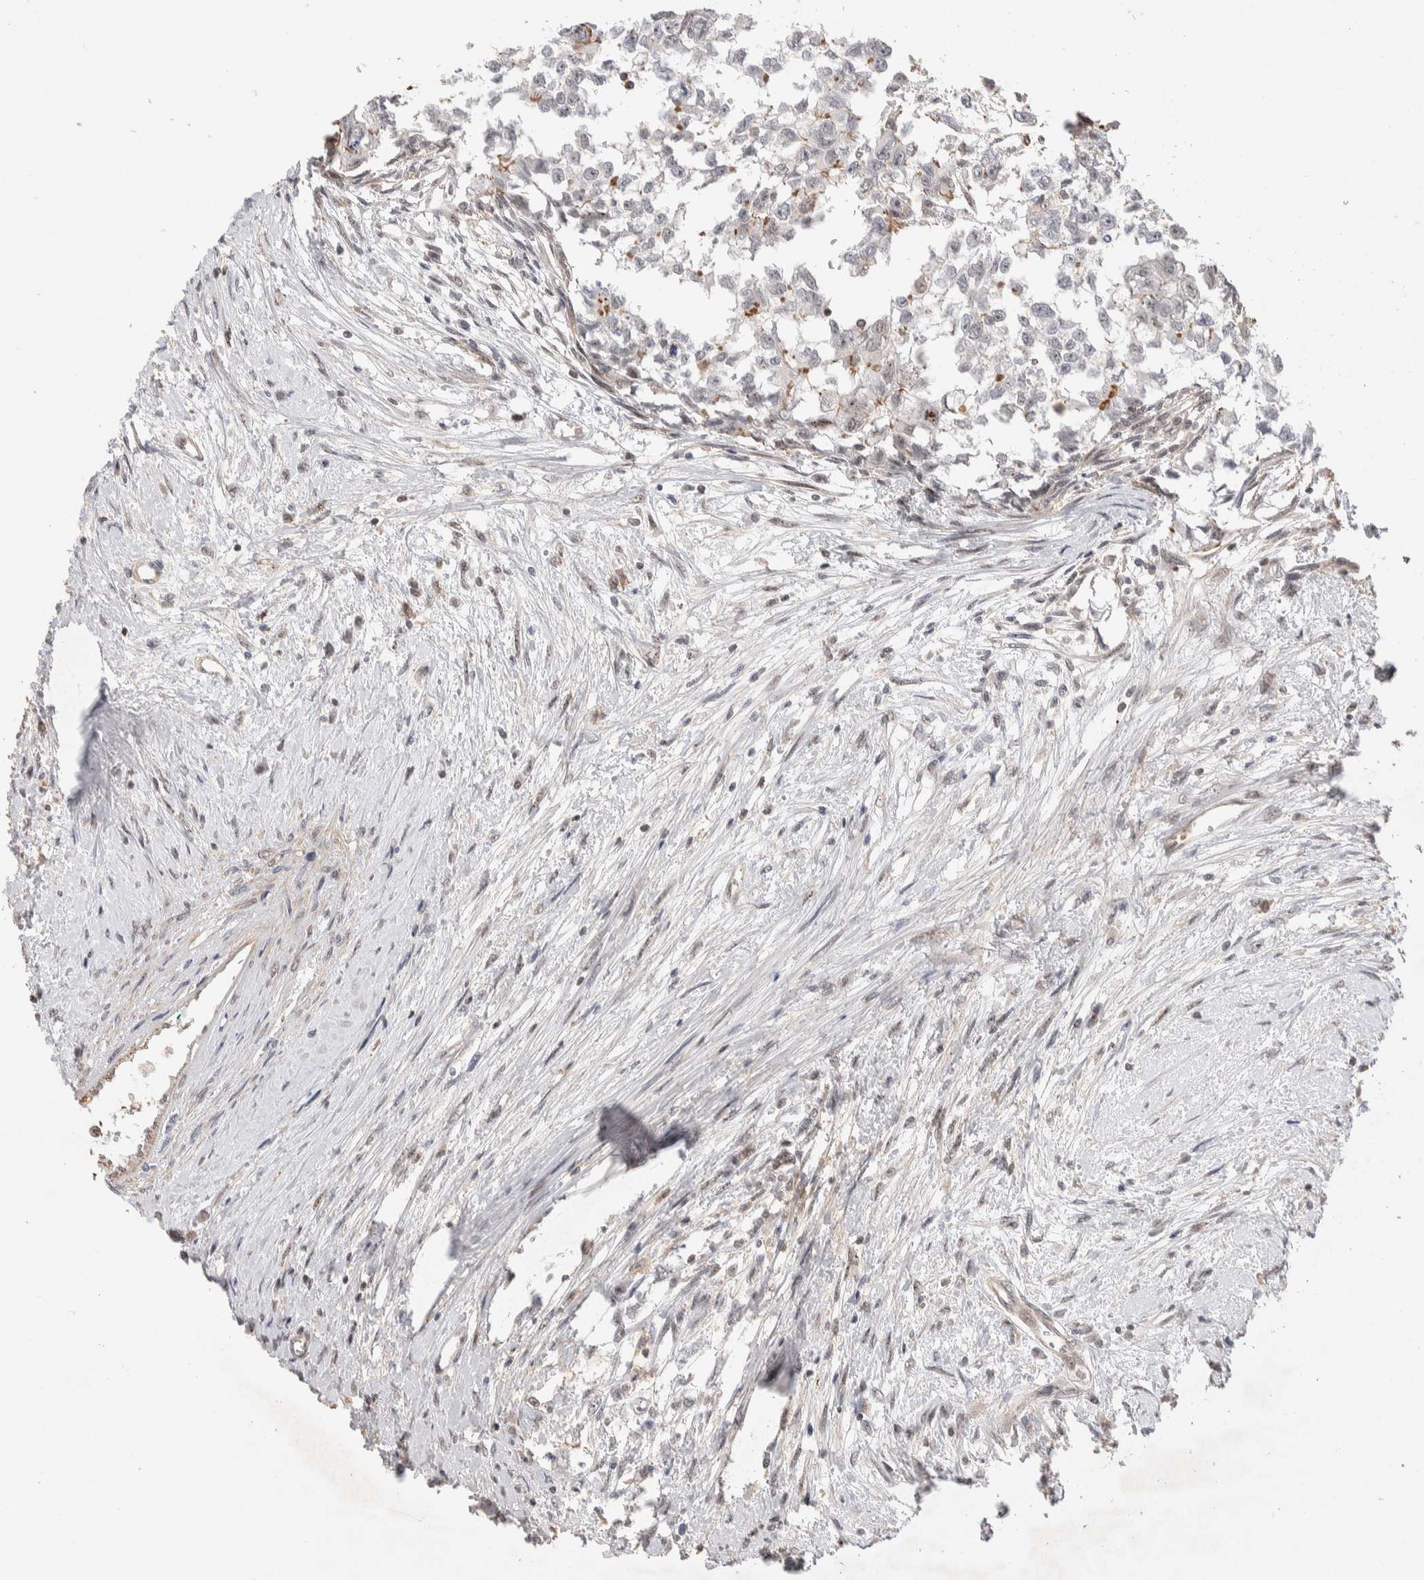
{"staining": {"intensity": "negative", "quantity": "none", "location": "none"}, "tissue": "testis cancer", "cell_type": "Tumor cells", "image_type": "cancer", "snomed": [{"axis": "morphology", "description": "Seminoma, NOS"}, {"axis": "morphology", "description": "Carcinoma, Embryonal, NOS"}, {"axis": "topography", "description": "Testis"}], "caption": "Immunohistochemistry (IHC) image of testis embryonal carcinoma stained for a protein (brown), which demonstrates no staining in tumor cells.", "gene": "ZNF704", "patient": {"sex": "male", "age": 51}}